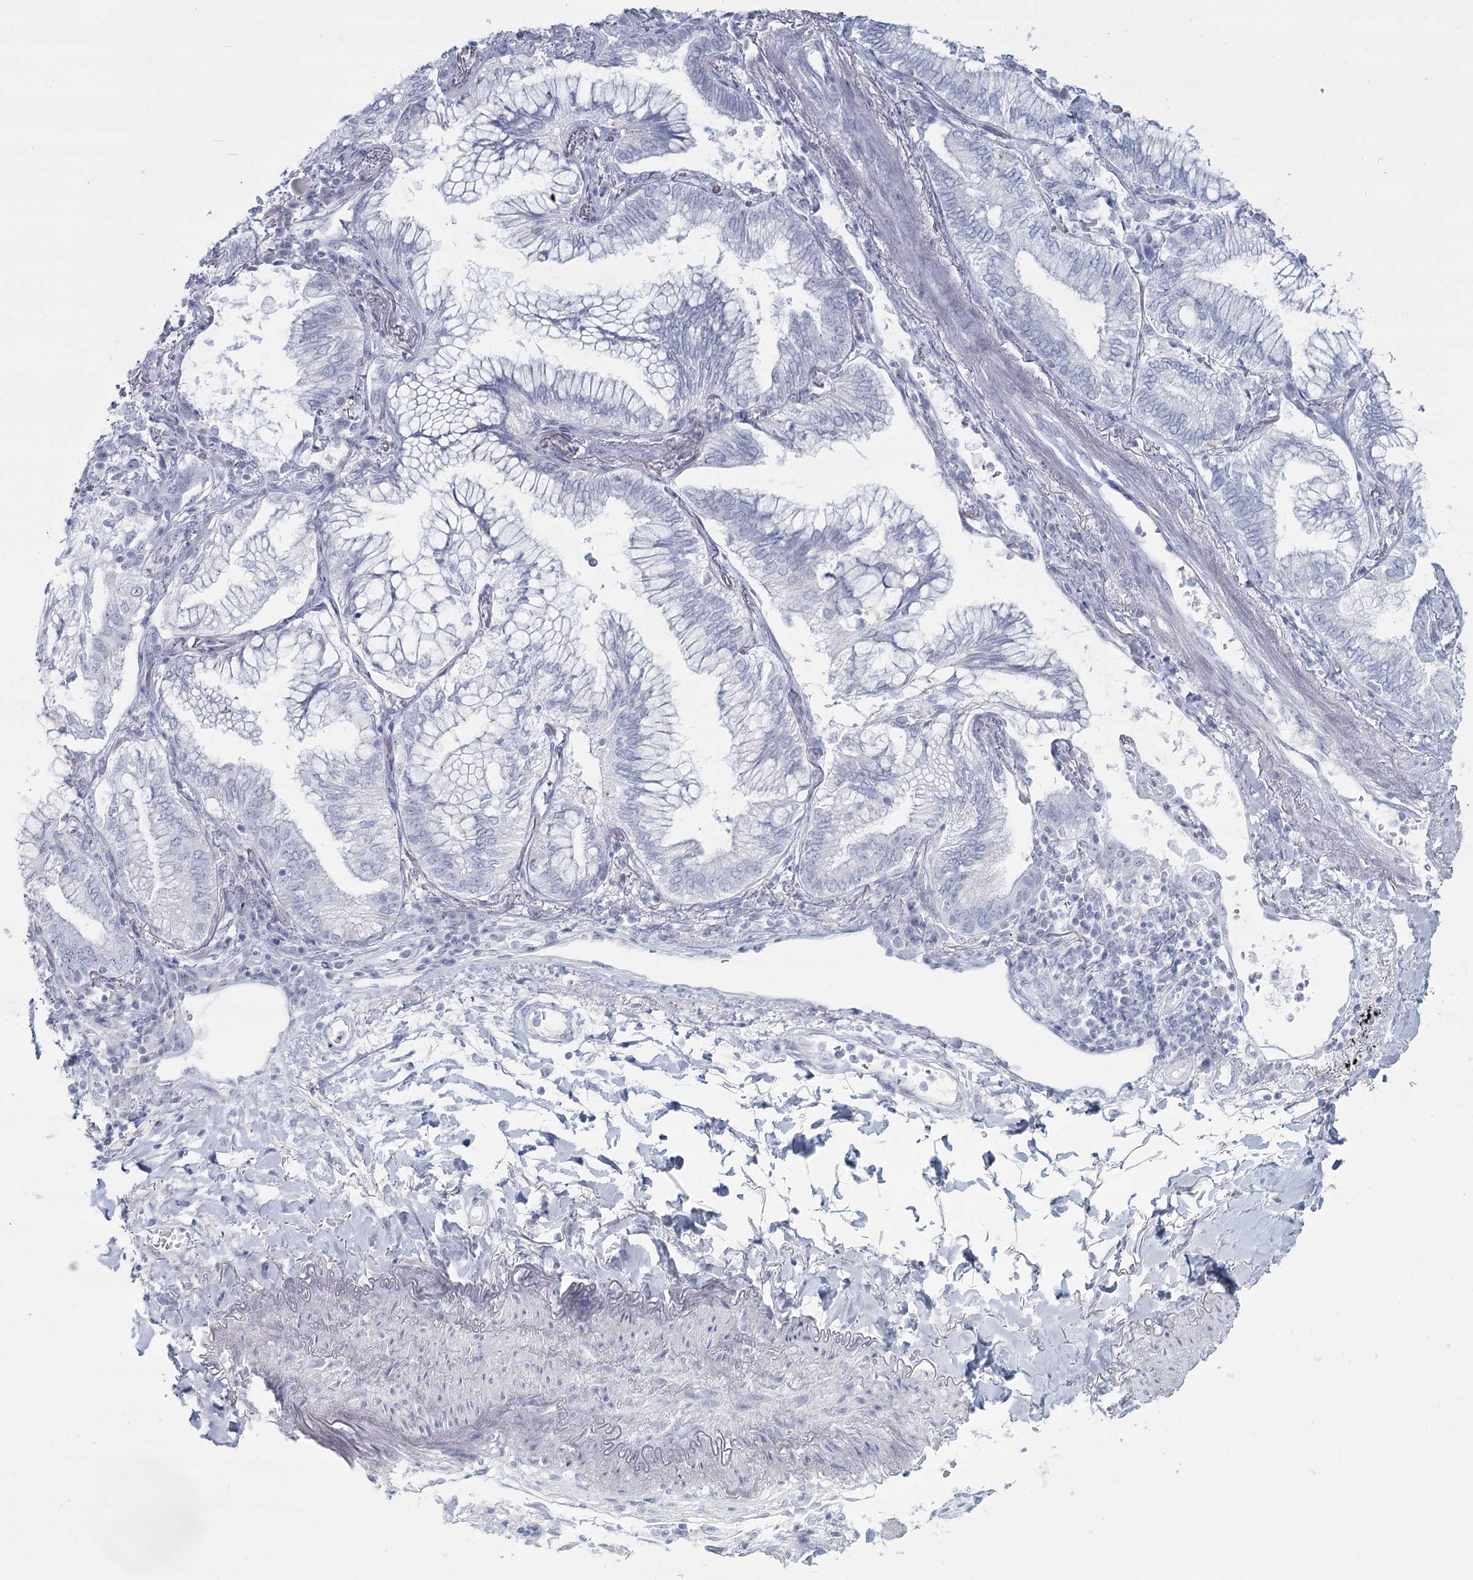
{"staining": {"intensity": "negative", "quantity": "none", "location": "none"}, "tissue": "lung cancer", "cell_type": "Tumor cells", "image_type": "cancer", "snomed": [{"axis": "morphology", "description": "Adenocarcinoma, NOS"}, {"axis": "topography", "description": "Lung"}], "caption": "Lung cancer was stained to show a protein in brown. There is no significant expression in tumor cells.", "gene": "SLC6A19", "patient": {"sex": "female", "age": 70}}